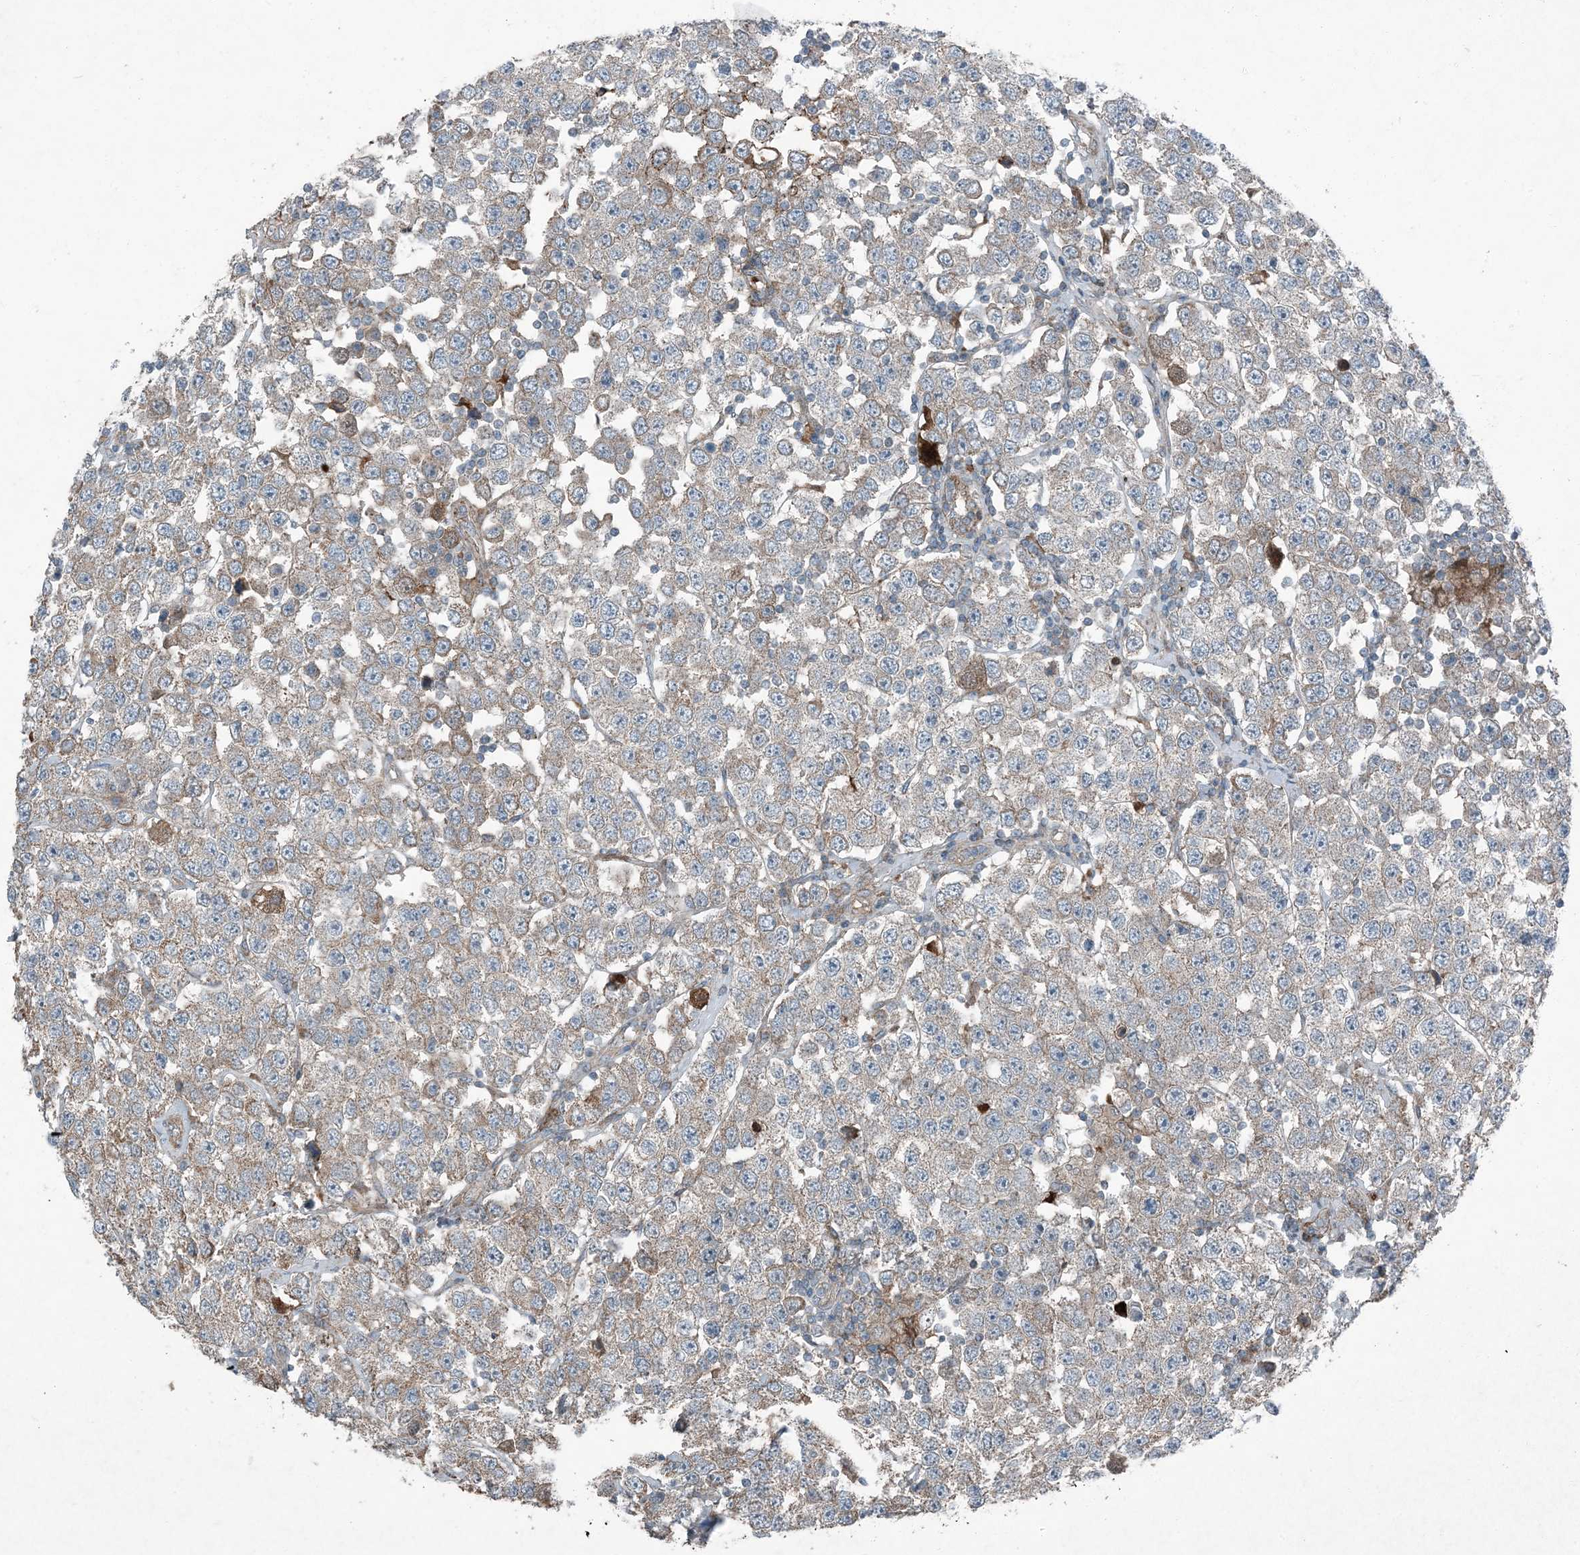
{"staining": {"intensity": "moderate", "quantity": "25%-75%", "location": "cytoplasmic/membranous"}, "tissue": "testis cancer", "cell_type": "Tumor cells", "image_type": "cancer", "snomed": [{"axis": "morphology", "description": "Seminoma, NOS"}, {"axis": "topography", "description": "Testis"}], "caption": "This image reveals immunohistochemistry (IHC) staining of testis seminoma, with medium moderate cytoplasmic/membranous staining in approximately 25%-75% of tumor cells.", "gene": "APOM", "patient": {"sex": "male", "age": 28}}